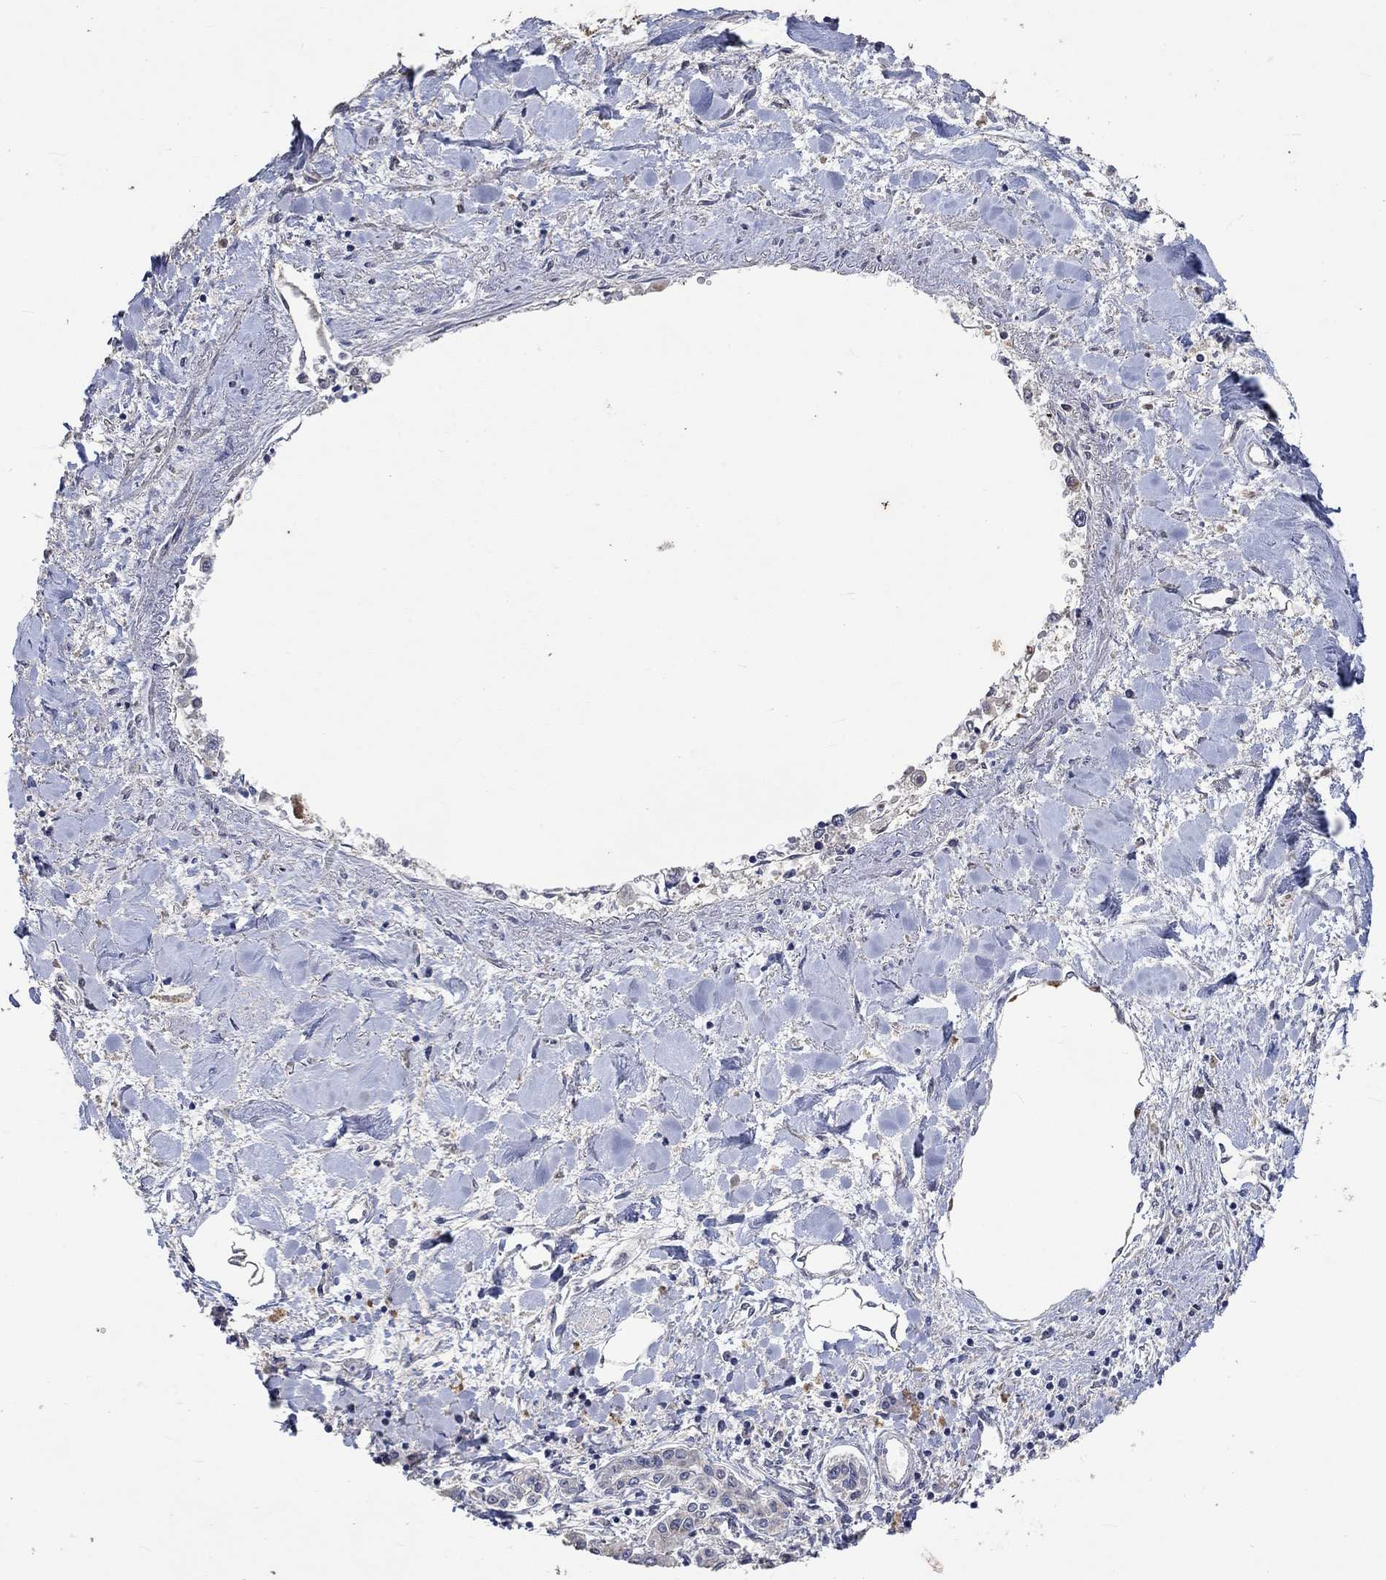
{"staining": {"intensity": "negative", "quantity": "none", "location": "none"}, "tissue": "liver cancer", "cell_type": "Tumor cells", "image_type": "cancer", "snomed": [{"axis": "morphology", "description": "Cholangiocarcinoma"}, {"axis": "topography", "description": "Liver"}], "caption": "Immunohistochemical staining of human liver cancer demonstrates no significant positivity in tumor cells.", "gene": "PTPN20", "patient": {"sex": "female", "age": 64}}